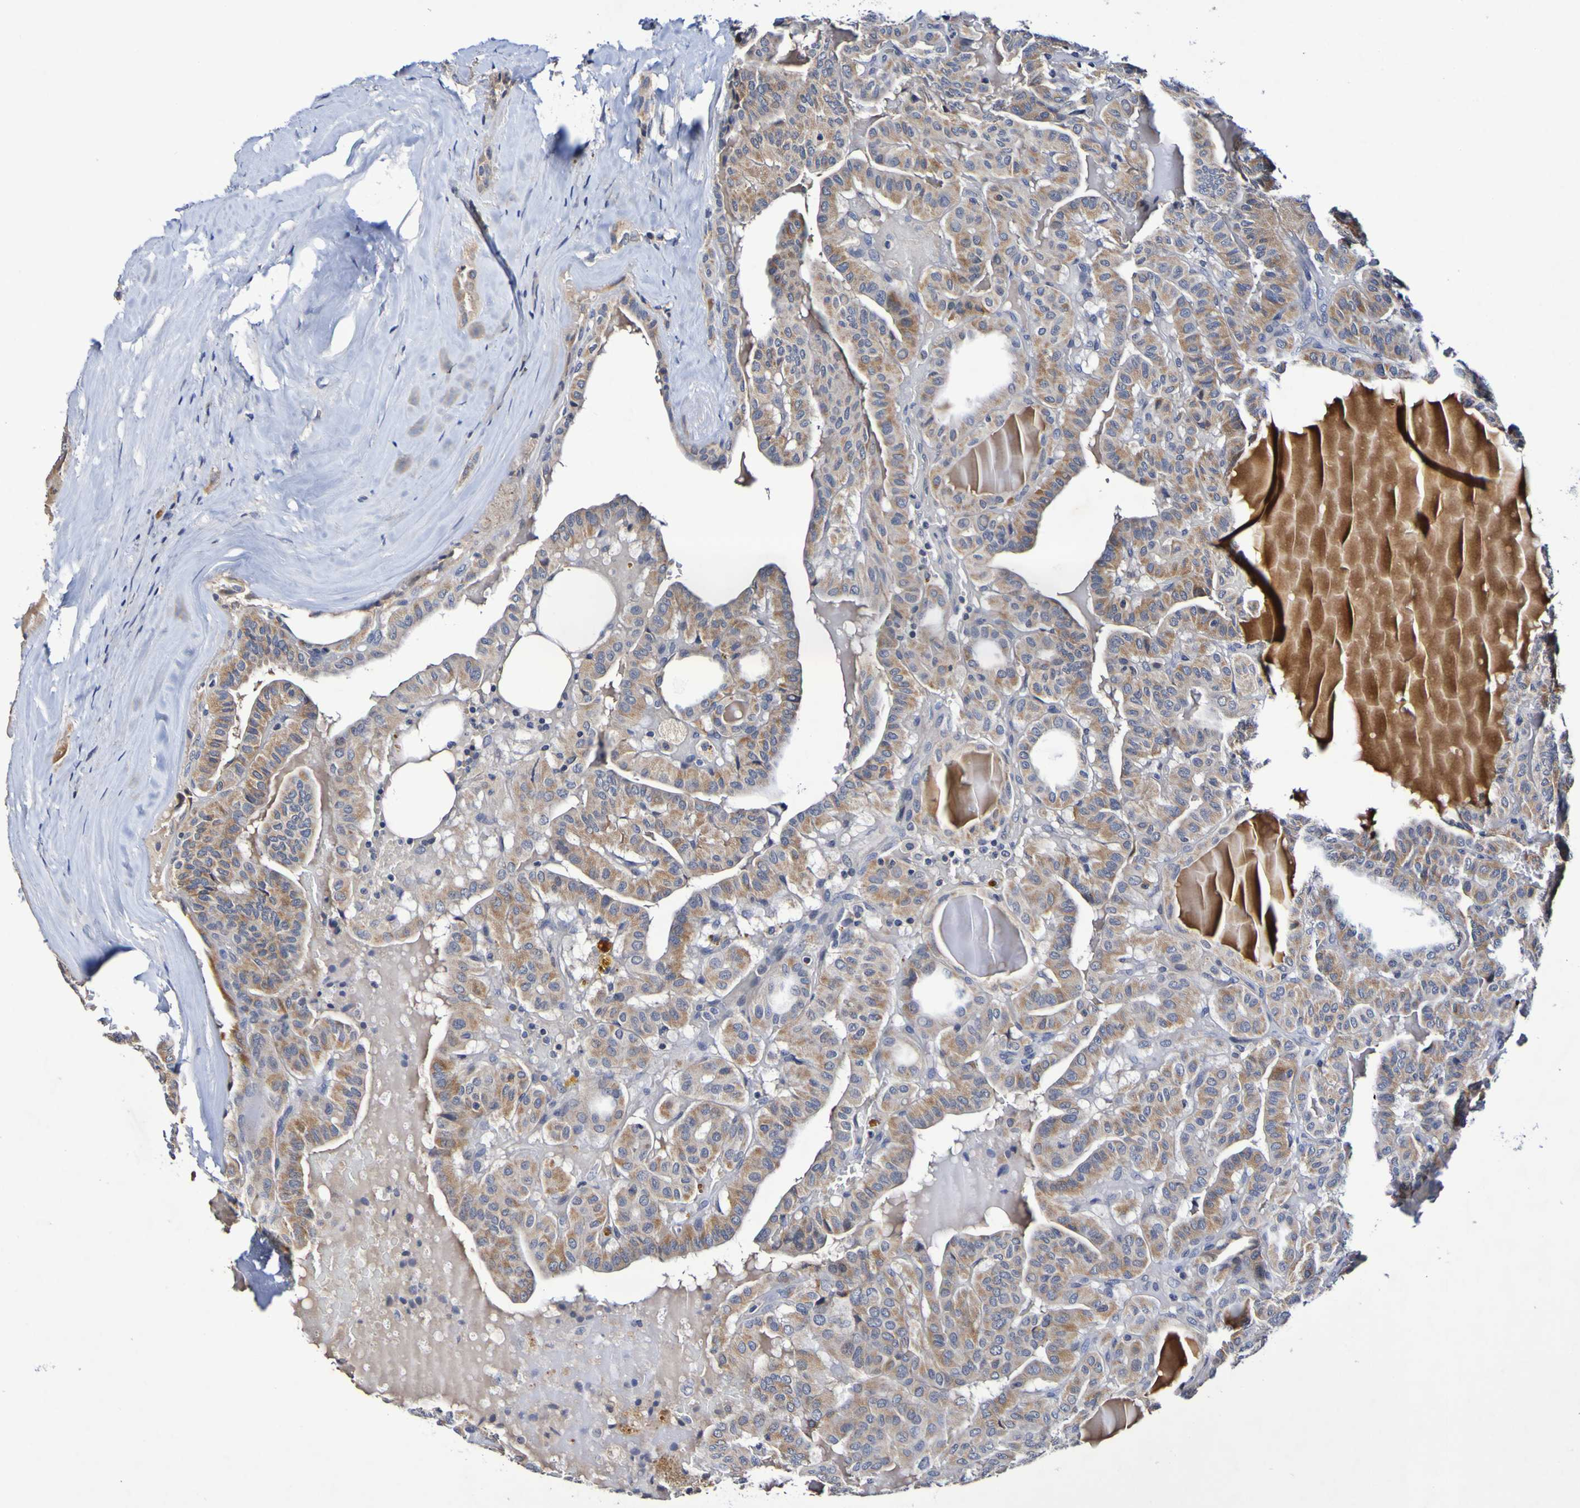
{"staining": {"intensity": "moderate", "quantity": ">75%", "location": "cytoplasmic/membranous"}, "tissue": "head and neck cancer", "cell_type": "Tumor cells", "image_type": "cancer", "snomed": [{"axis": "morphology", "description": "Squamous cell carcinoma, NOS"}, {"axis": "topography", "description": "Oral tissue"}, {"axis": "topography", "description": "Head-Neck"}], "caption": "Moderate cytoplasmic/membranous protein expression is present in approximately >75% of tumor cells in head and neck cancer.", "gene": "PTP4A2", "patient": {"sex": "female", "age": 50}}